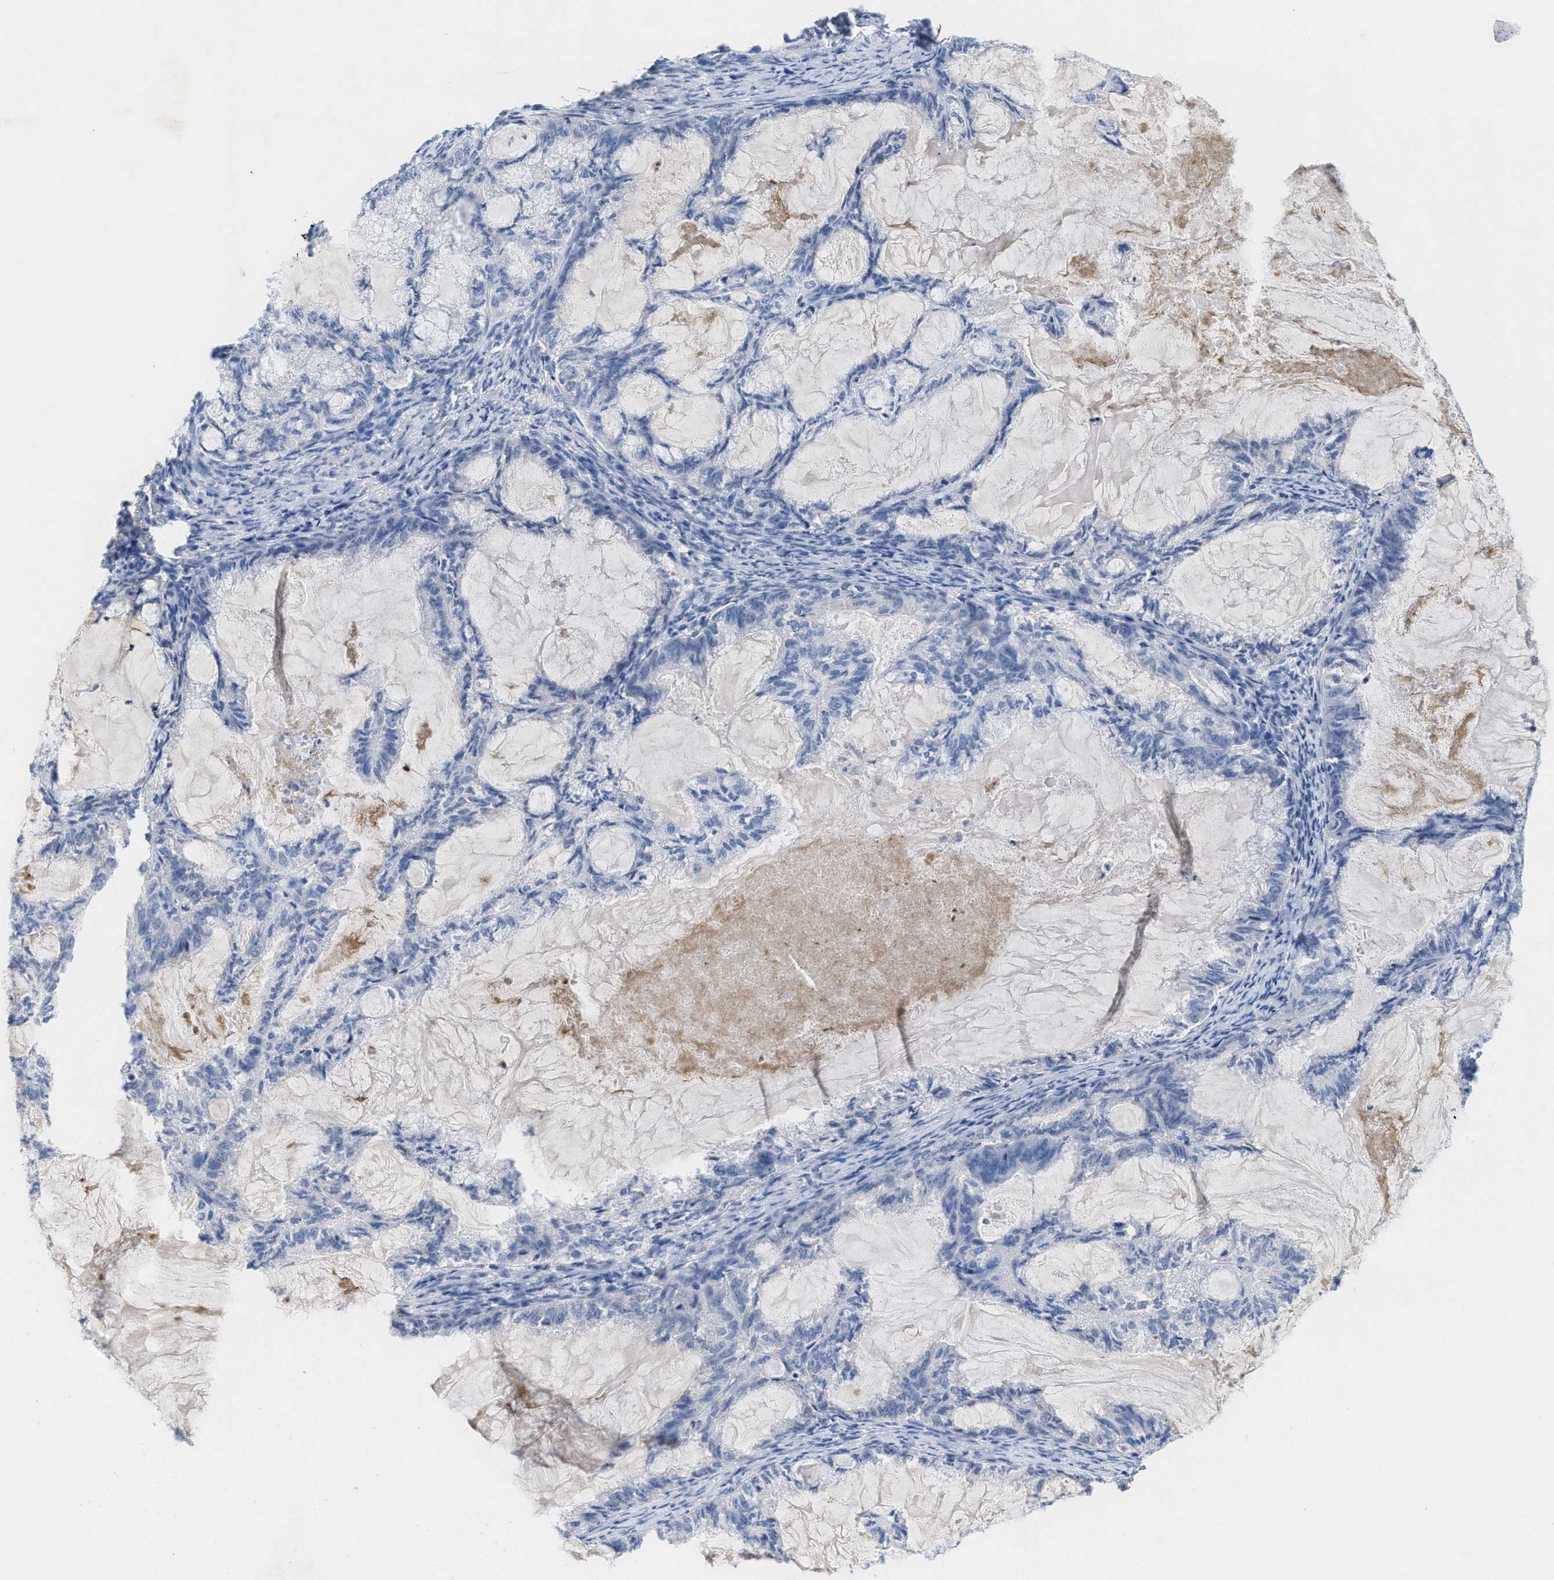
{"staining": {"intensity": "negative", "quantity": "none", "location": "none"}, "tissue": "endometrial cancer", "cell_type": "Tumor cells", "image_type": "cancer", "snomed": [{"axis": "morphology", "description": "Adenocarcinoma, NOS"}, {"axis": "topography", "description": "Endometrium"}], "caption": "High power microscopy image of an immunohistochemistry histopathology image of endometrial adenocarcinoma, revealing no significant staining in tumor cells.", "gene": "CPA2", "patient": {"sex": "female", "age": 86}}